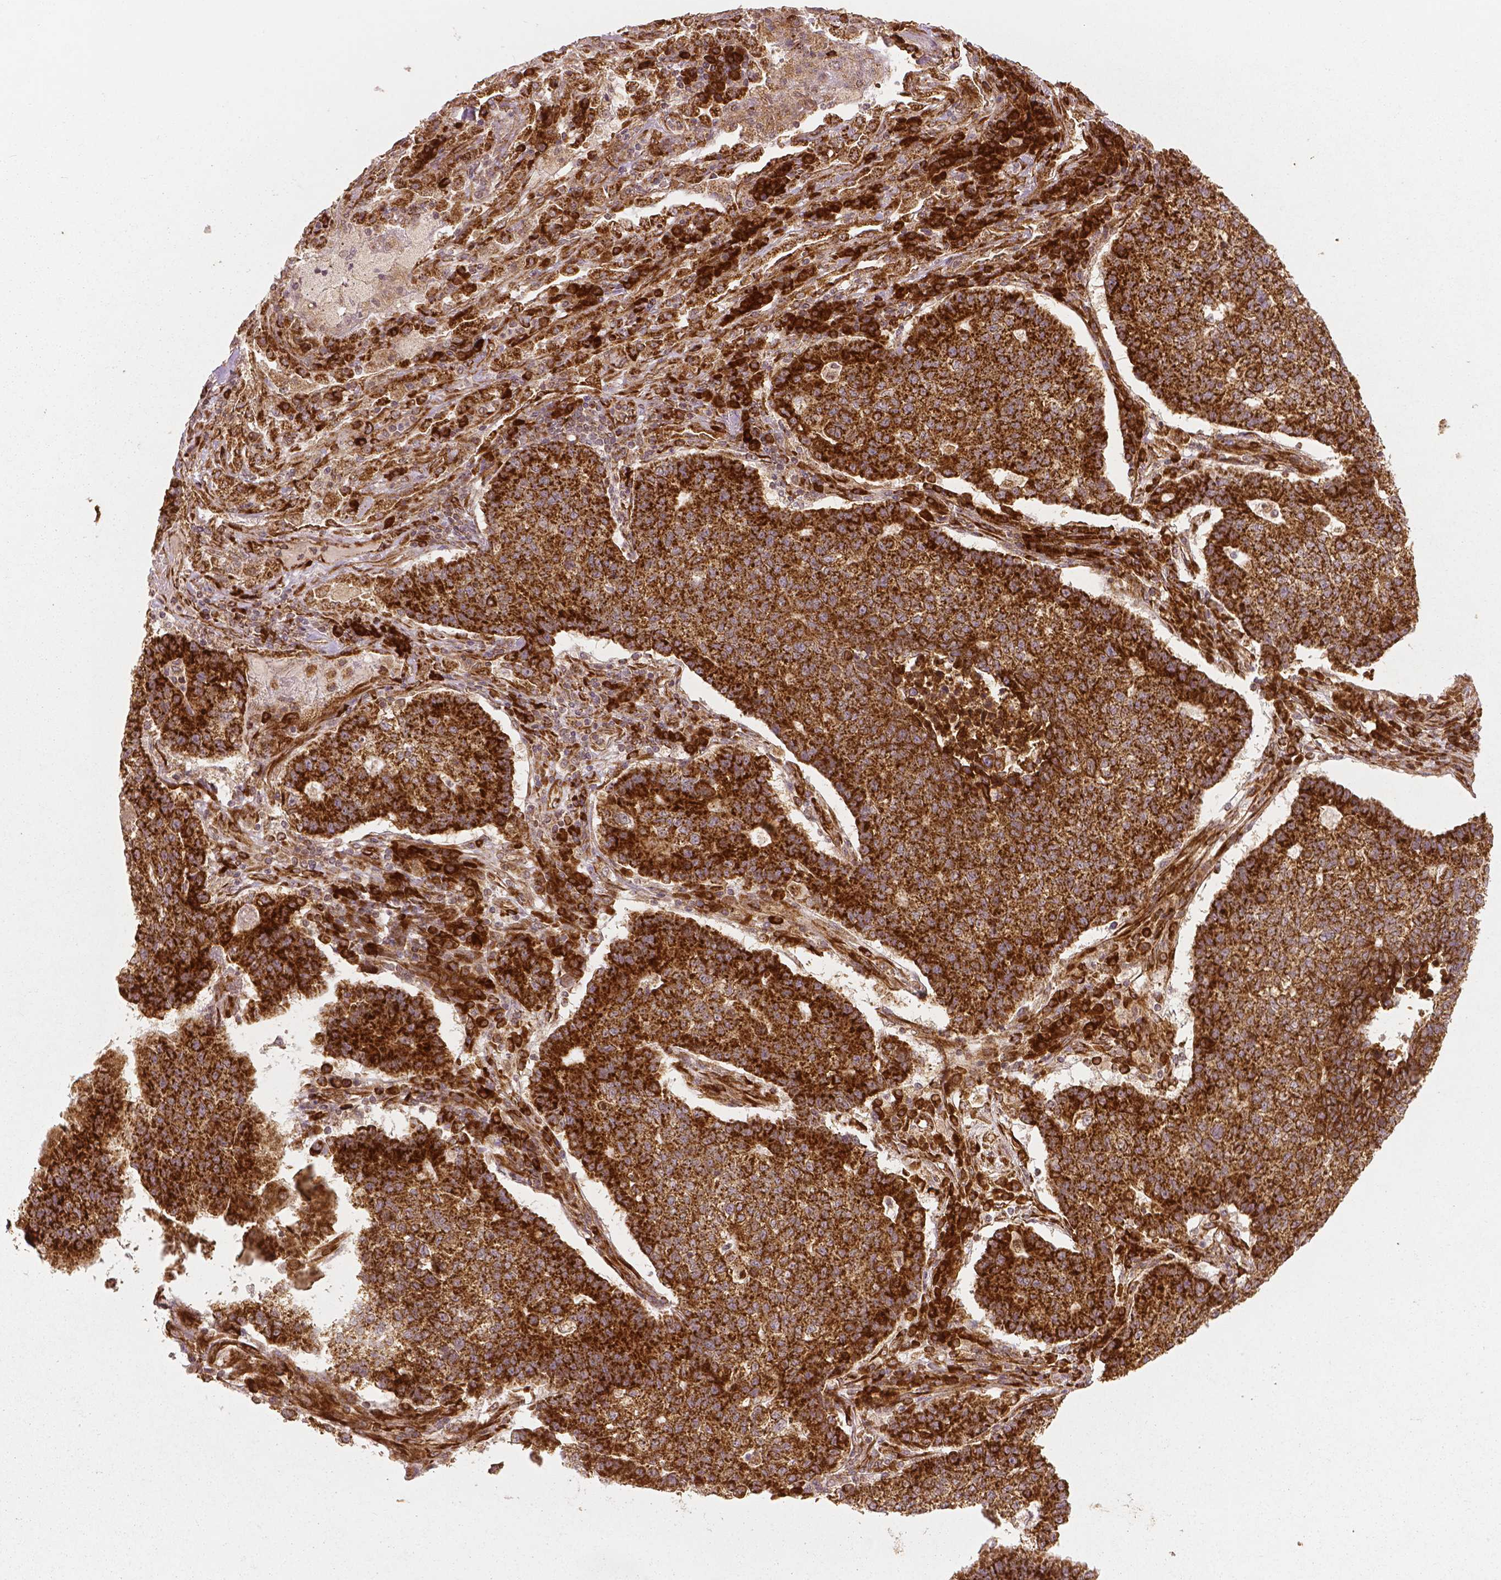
{"staining": {"intensity": "strong", "quantity": ">75%", "location": "cytoplasmic/membranous"}, "tissue": "lung cancer", "cell_type": "Tumor cells", "image_type": "cancer", "snomed": [{"axis": "morphology", "description": "Adenocarcinoma, NOS"}, {"axis": "topography", "description": "Lung"}], "caption": "Protein analysis of lung adenocarcinoma tissue exhibits strong cytoplasmic/membranous positivity in approximately >75% of tumor cells. (Stains: DAB (3,3'-diaminobenzidine) in brown, nuclei in blue, Microscopy: brightfield microscopy at high magnification).", "gene": "PGAM5", "patient": {"sex": "male", "age": 57}}